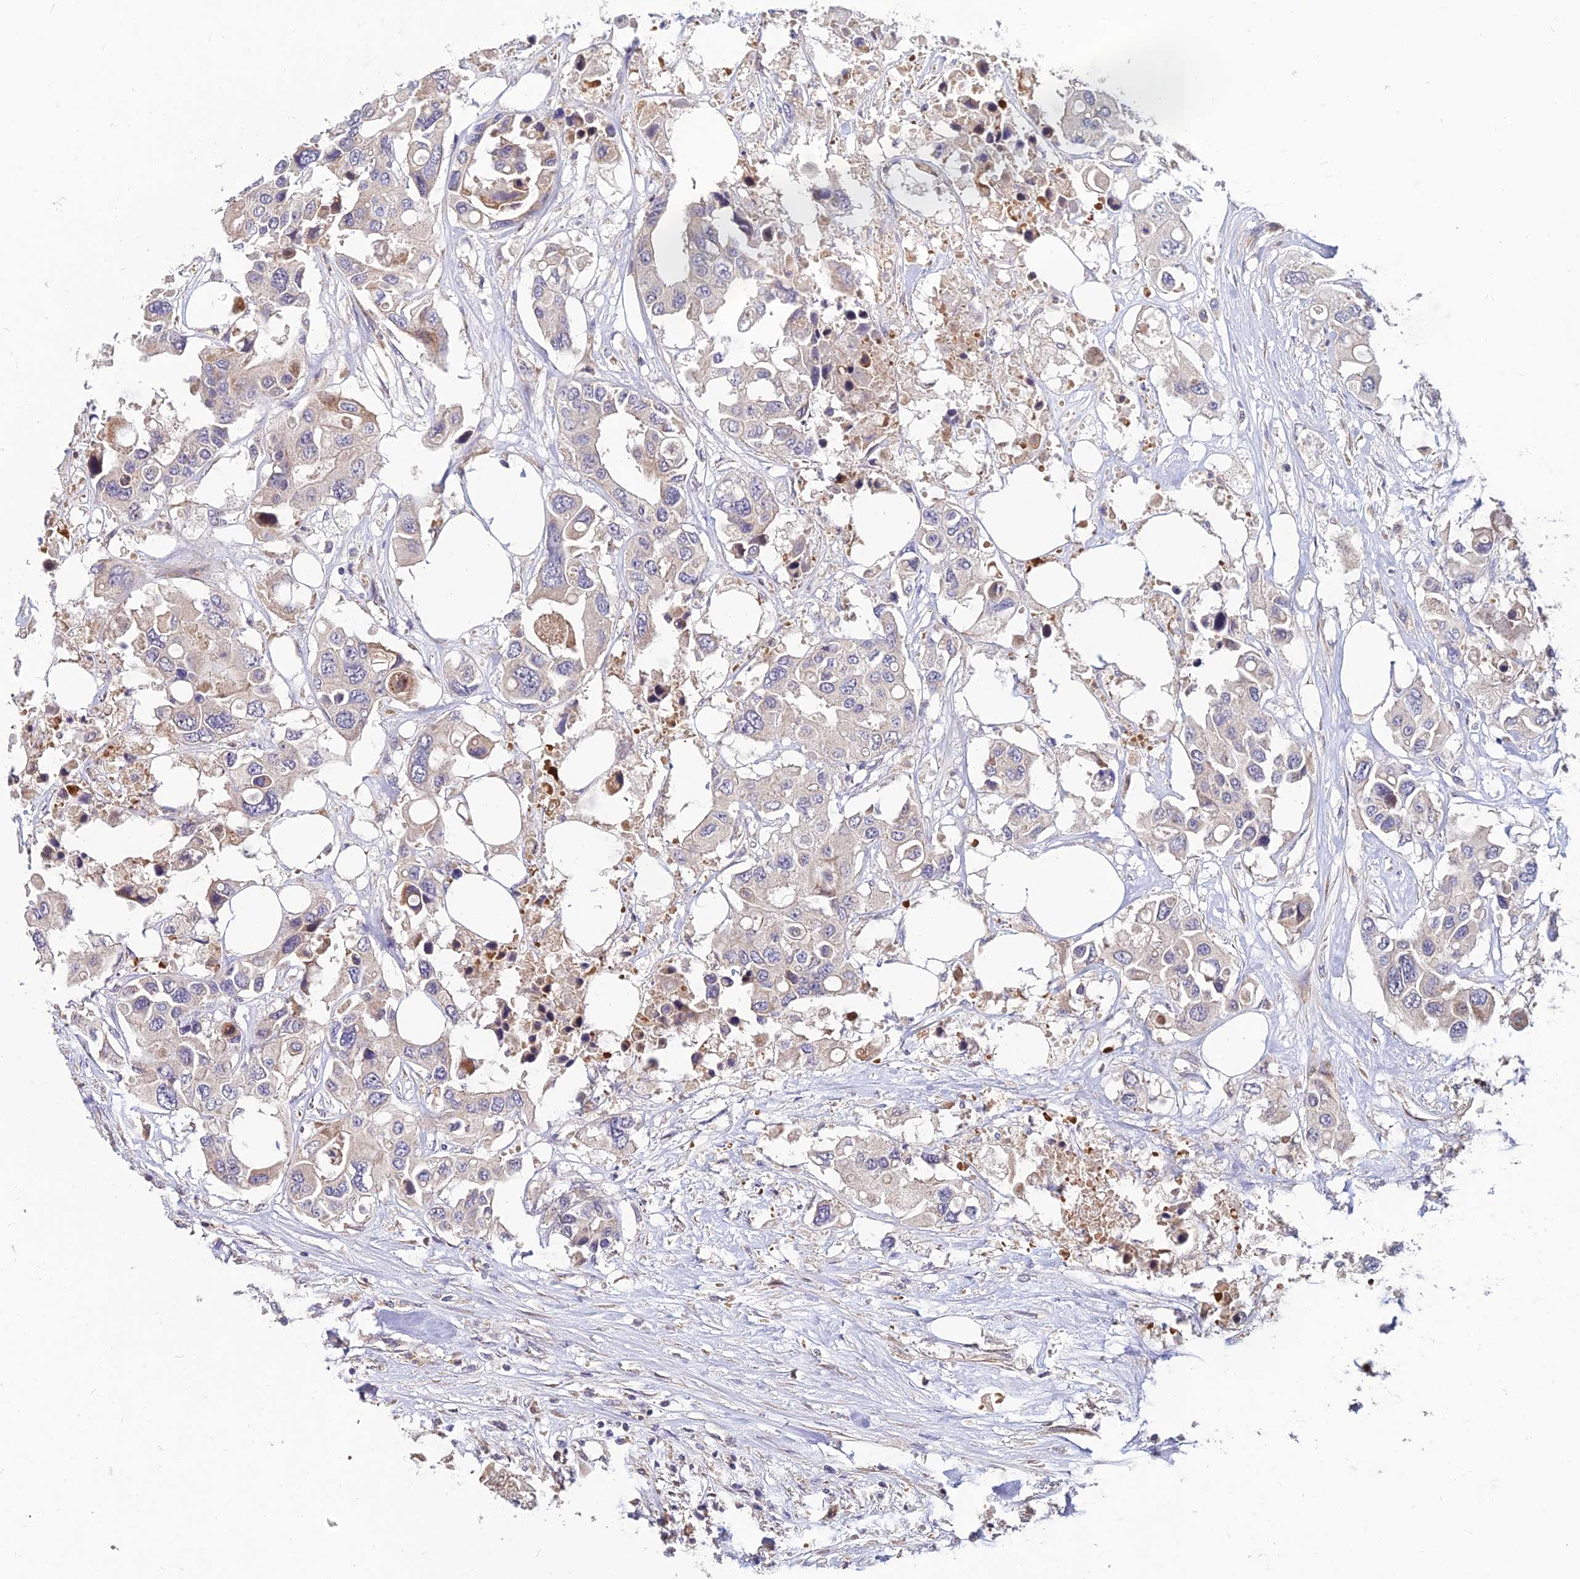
{"staining": {"intensity": "weak", "quantity": "<25%", "location": "cytoplasmic/membranous"}, "tissue": "colorectal cancer", "cell_type": "Tumor cells", "image_type": "cancer", "snomed": [{"axis": "morphology", "description": "Adenocarcinoma, NOS"}, {"axis": "topography", "description": "Colon"}], "caption": "High power microscopy micrograph of an immunohistochemistry histopathology image of adenocarcinoma (colorectal), revealing no significant staining in tumor cells. (DAB (3,3'-diaminobenzidine) immunohistochemistry, high magnification).", "gene": "NPY", "patient": {"sex": "male", "age": 77}}